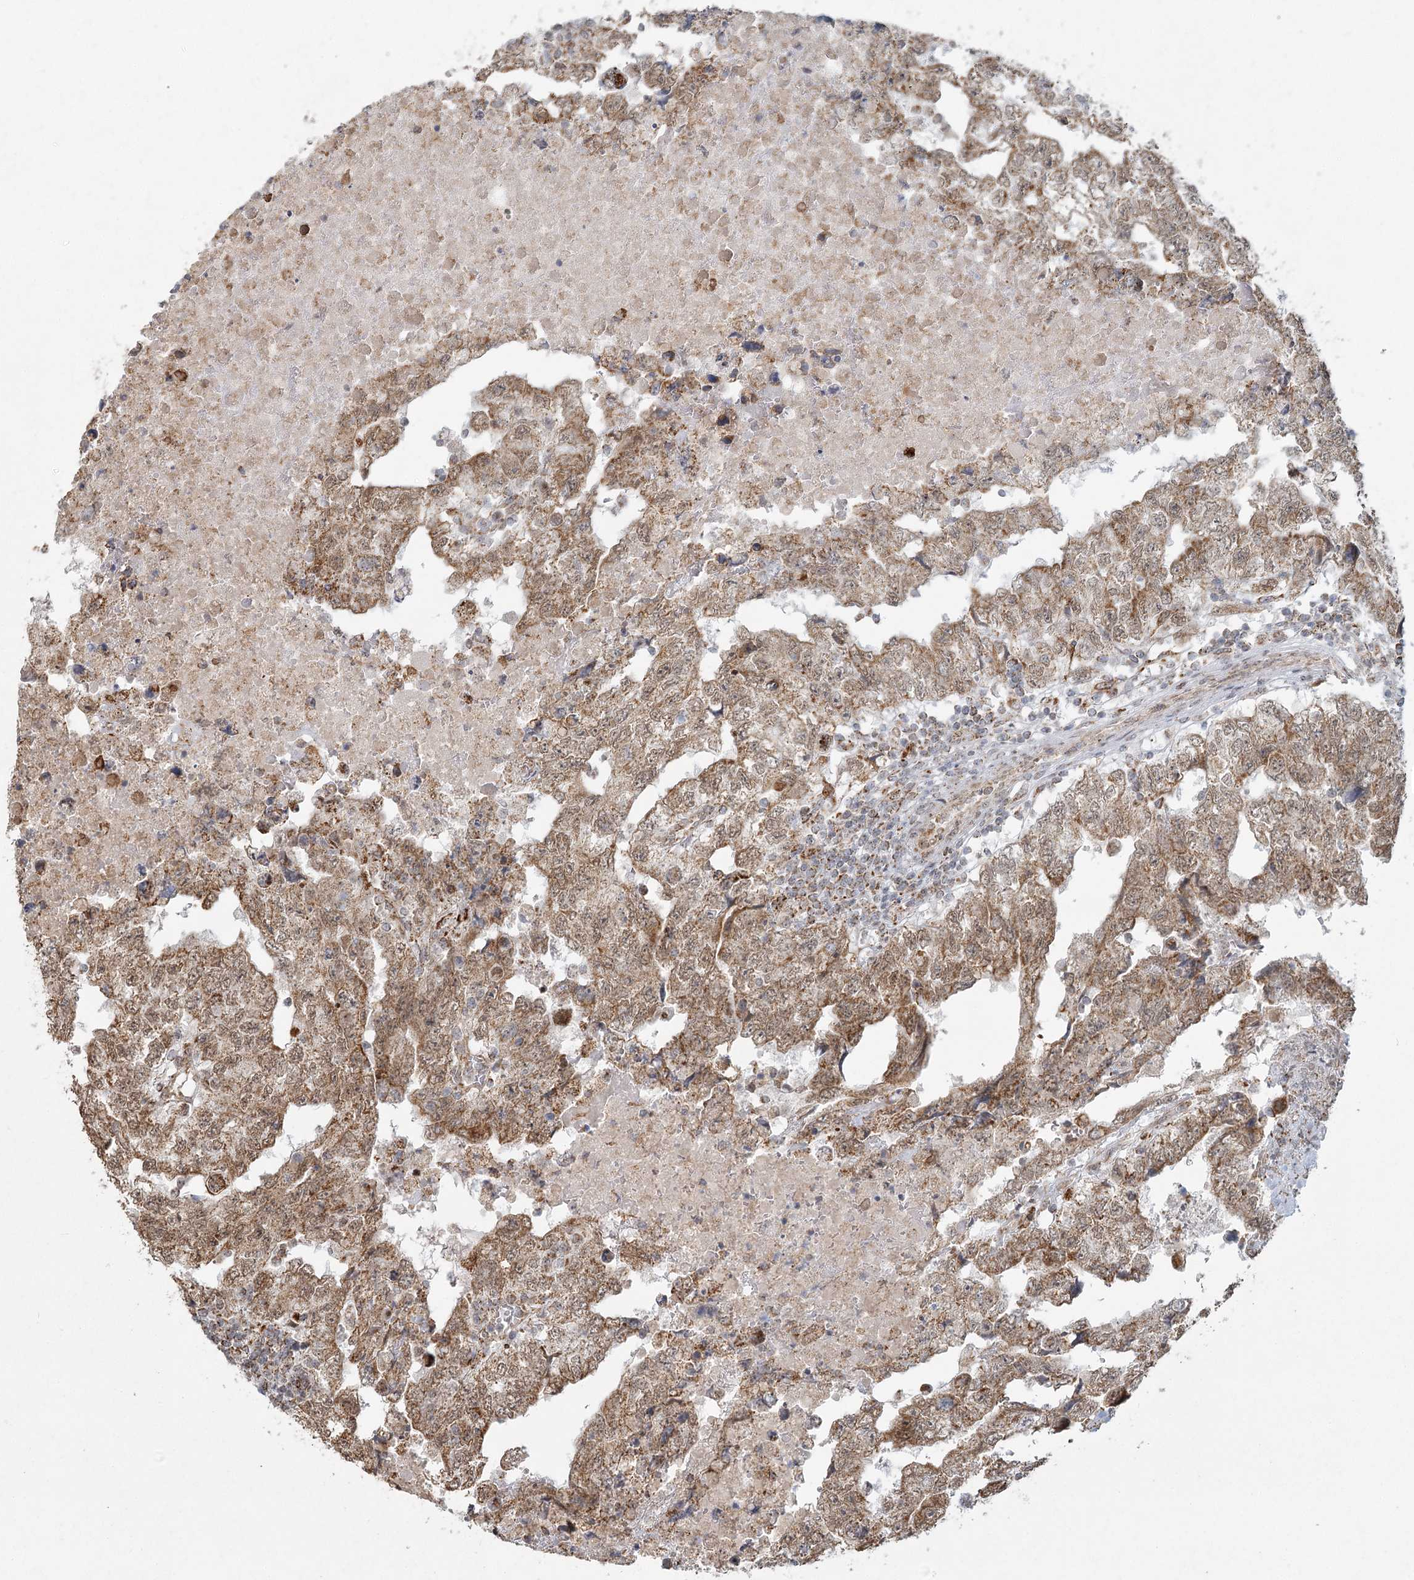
{"staining": {"intensity": "moderate", "quantity": ">75%", "location": "cytoplasmic/membranous"}, "tissue": "testis cancer", "cell_type": "Tumor cells", "image_type": "cancer", "snomed": [{"axis": "morphology", "description": "Carcinoma, Embryonal, NOS"}, {"axis": "topography", "description": "Testis"}], "caption": "Human testis cancer (embryonal carcinoma) stained with a protein marker shows moderate staining in tumor cells.", "gene": "LACTB", "patient": {"sex": "male", "age": 36}}